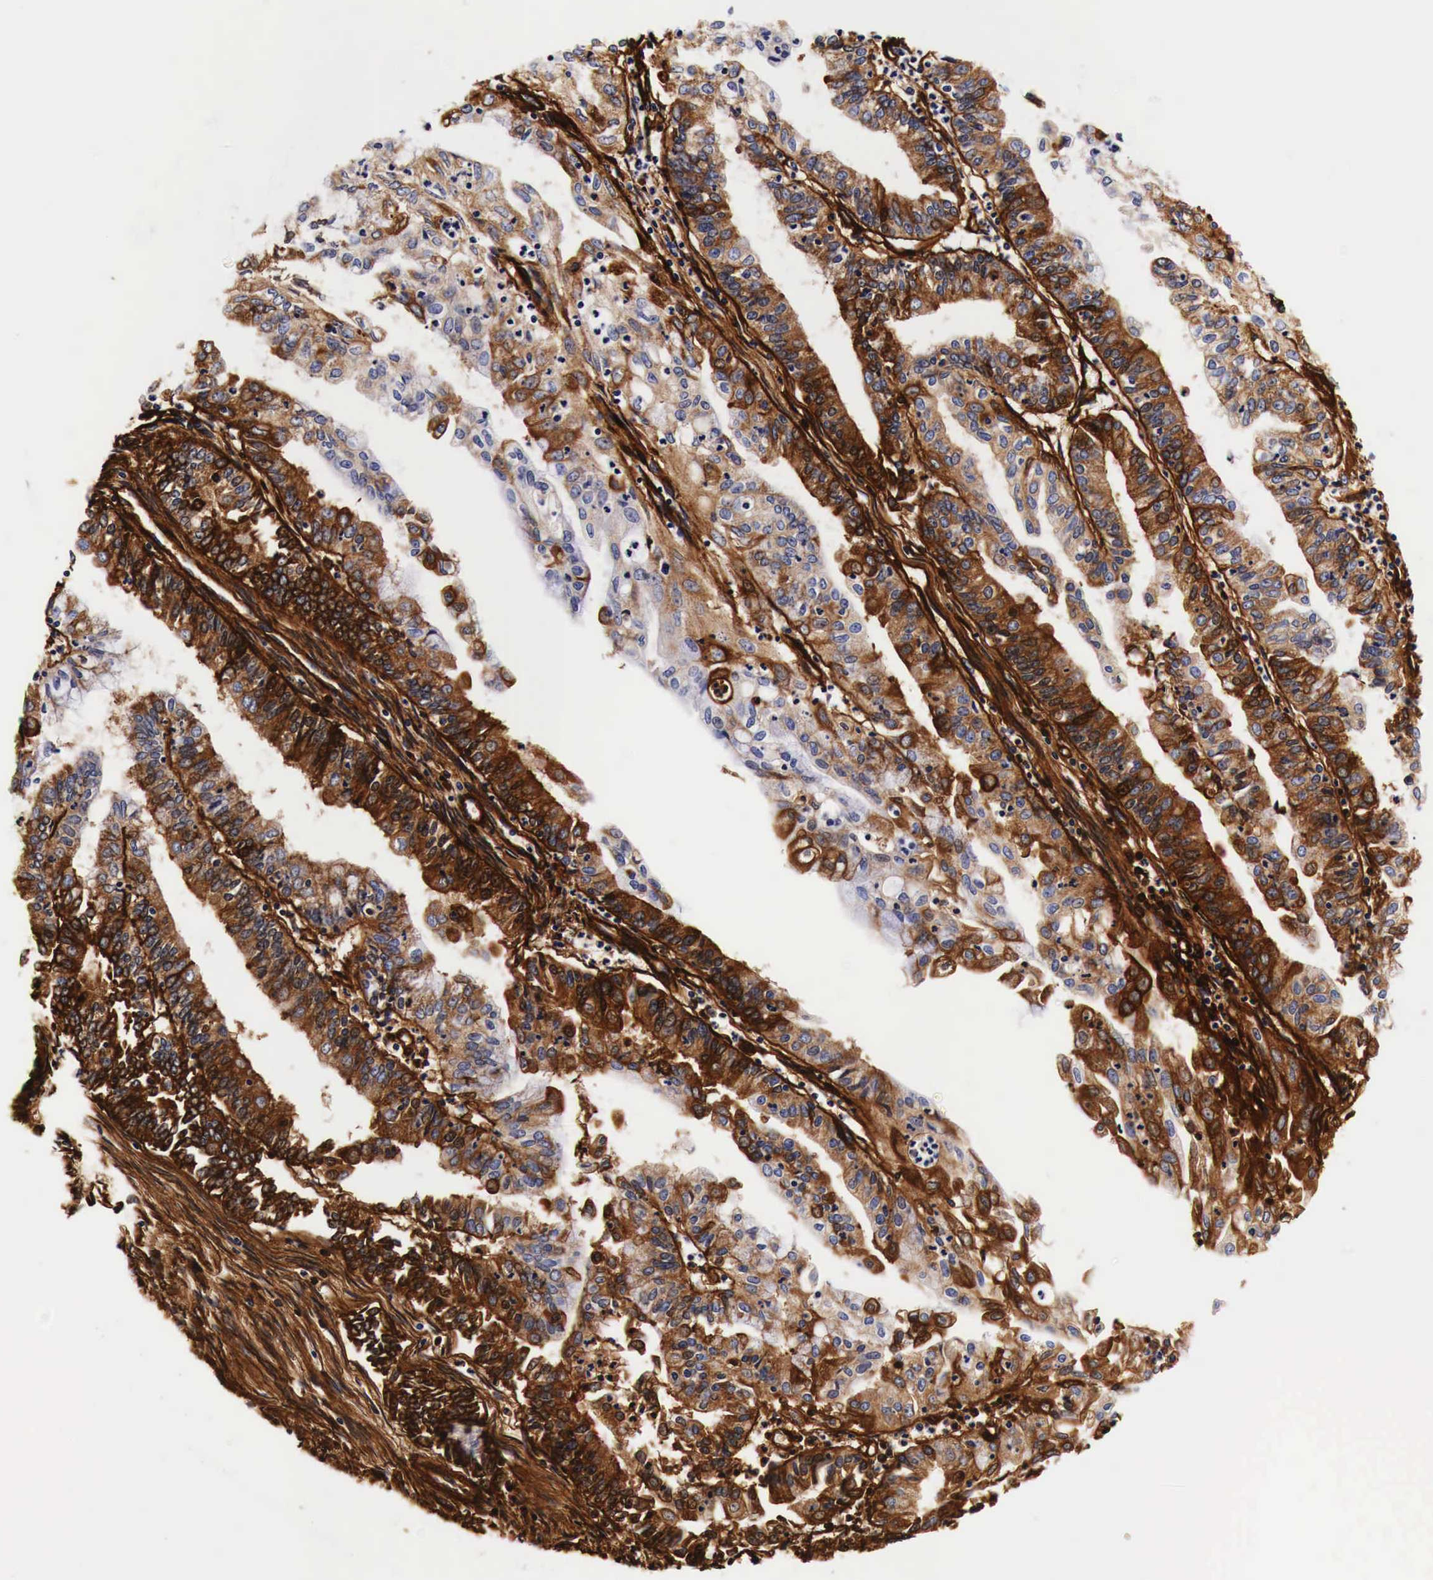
{"staining": {"intensity": "strong", "quantity": "25%-75%", "location": "cytoplasmic/membranous"}, "tissue": "endometrial cancer", "cell_type": "Tumor cells", "image_type": "cancer", "snomed": [{"axis": "morphology", "description": "Adenocarcinoma, NOS"}, {"axis": "topography", "description": "Endometrium"}], "caption": "Tumor cells demonstrate high levels of strong cytoplasmic/membranous positivity in about 25%-75% of cells in endometrial adenocarcinoma.", "gene": "LAMB2", "patient": {"sex": "female", "age": 75}}